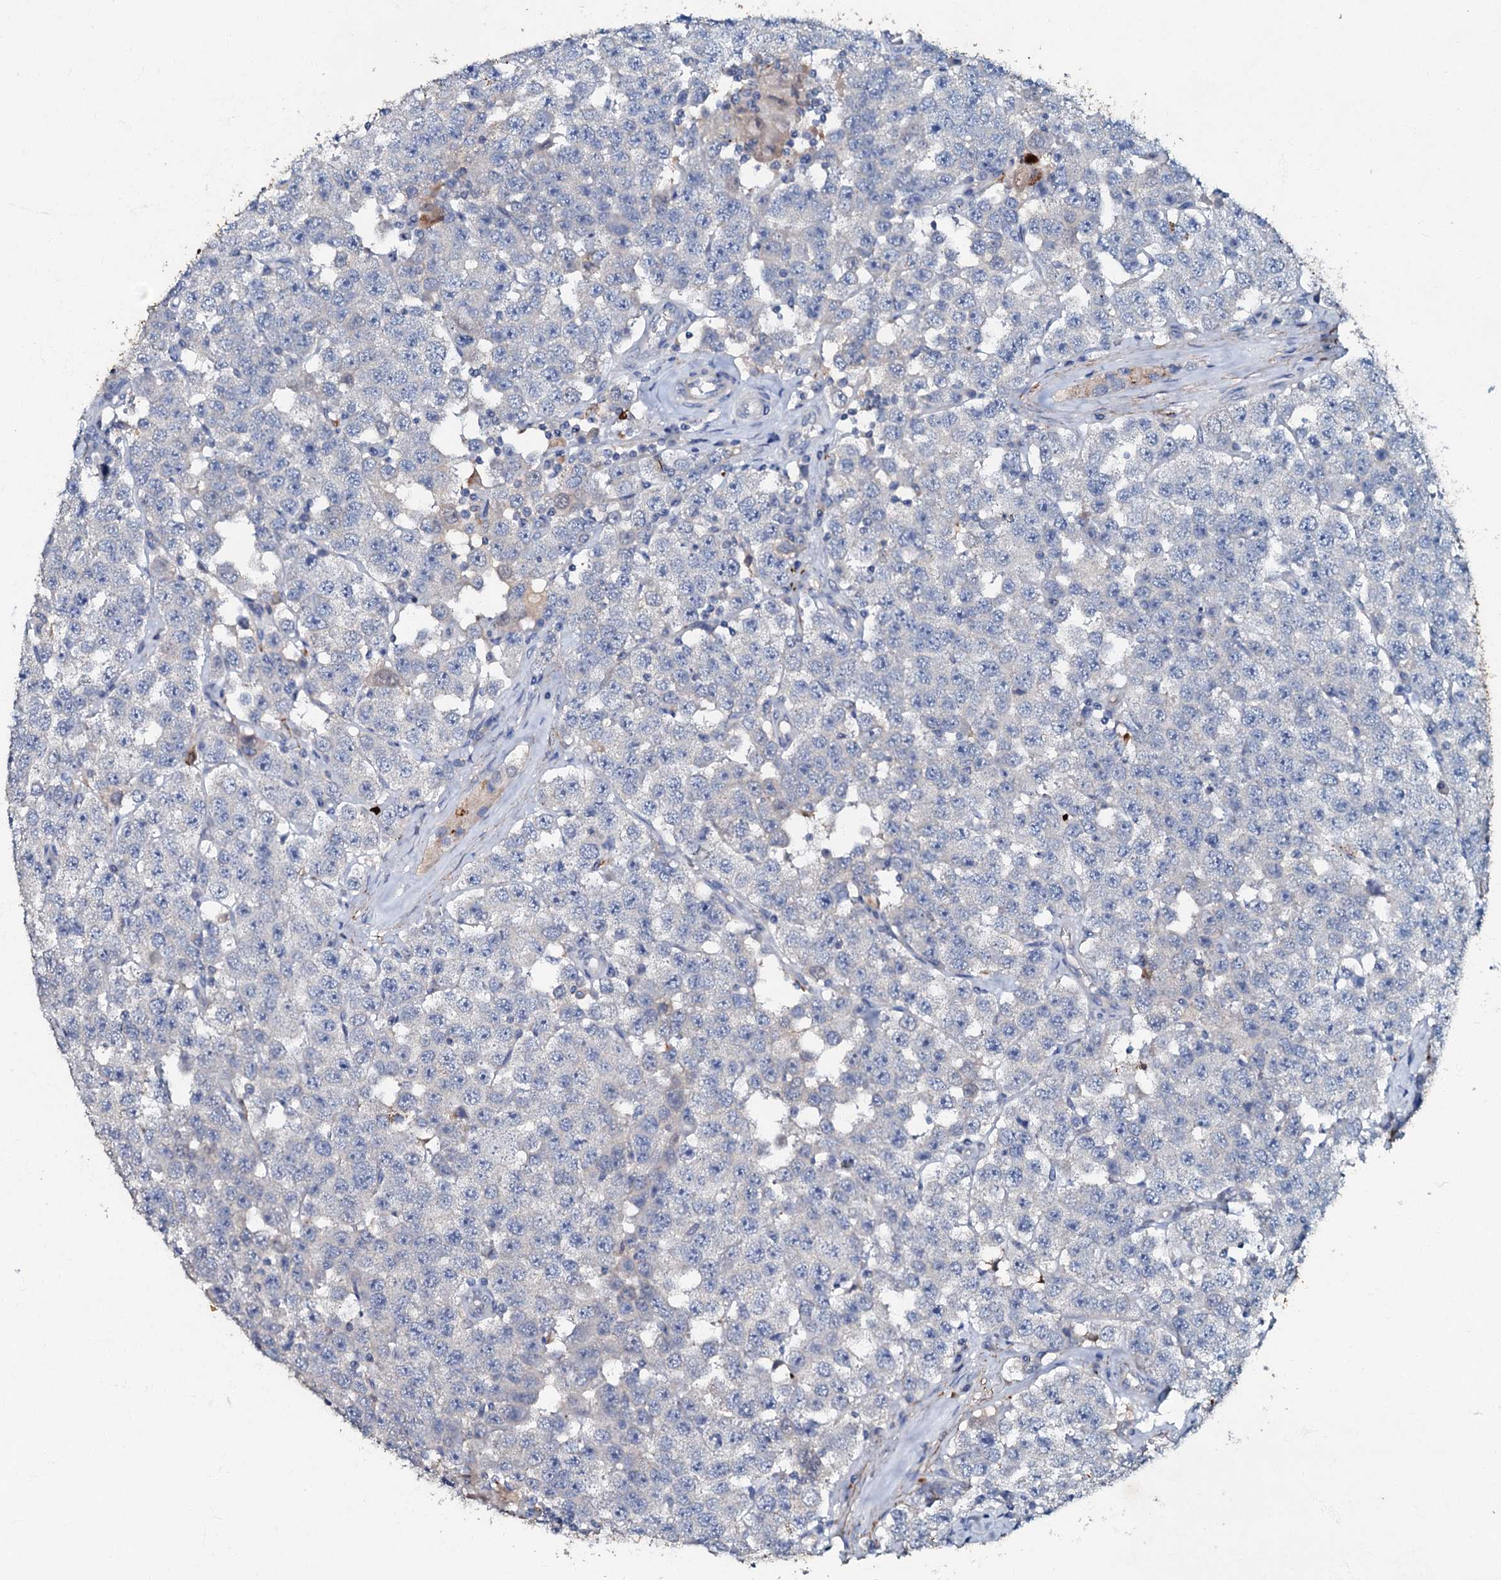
{"staining": {"intensity": "negative", "quantity": "none", "location": "none"}, "tissue": "testis cancer", "cell_type": "Tumor cells", "image_type": "cancer", "snomed": [{"axis": "morphology", "description": "Seminoma, NOS"}, {"axis": "topography", "description": "Testis"}], "caption": "This is a image of immunohistochemistry (IHC) staining of testis seminoma, which shows no staining in tumor cells.", "gene": "MANSC4", "patient": {"sex": "male", "age": 28}}